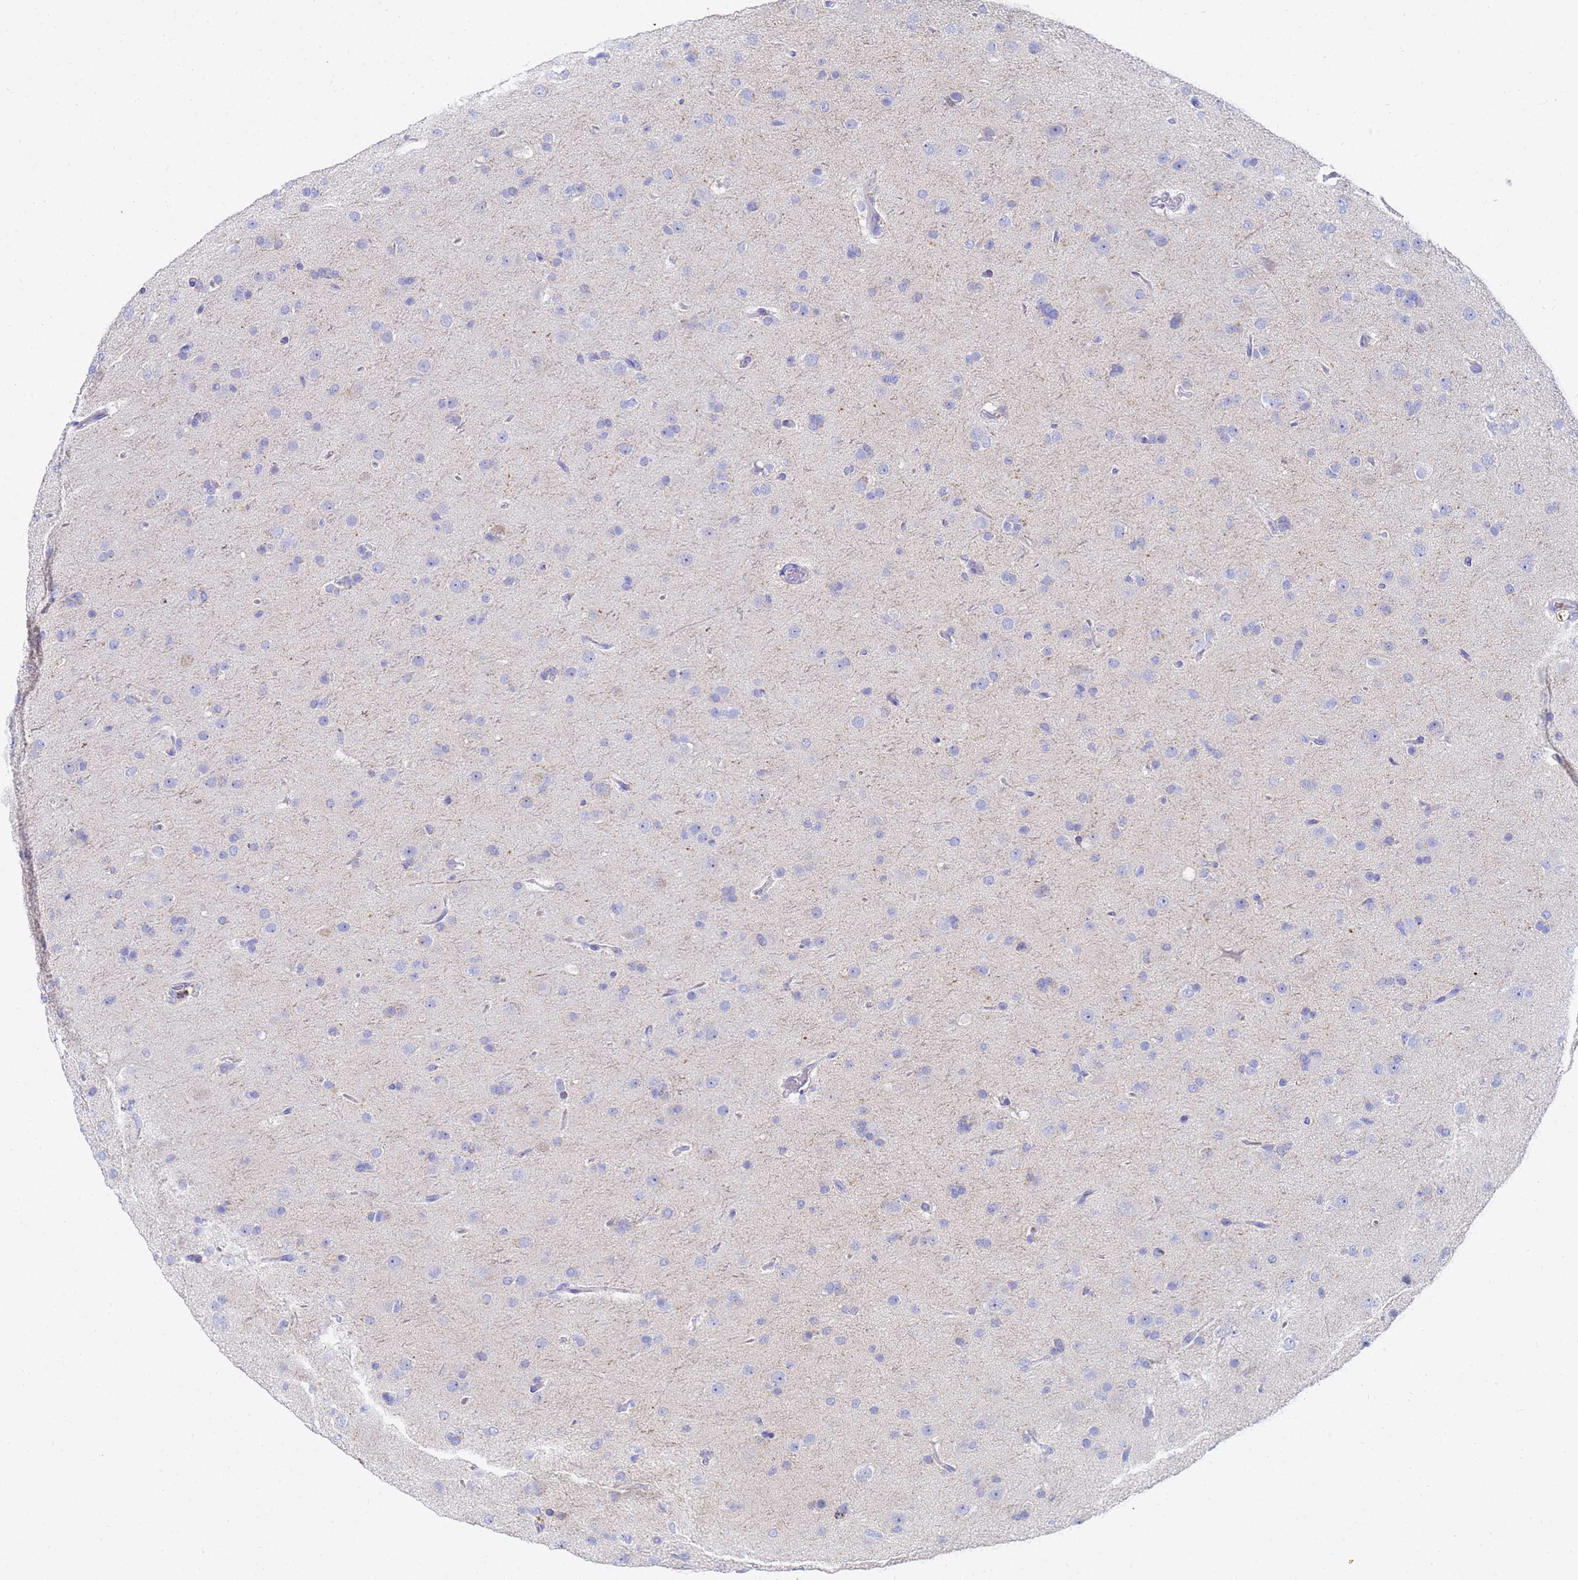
{"staining": {"intensity": "negative", "quantity": "none", "location": "none"}, "tissue": "glioma", "cell_type": "Tumor cells", "image_type": "cancer", "snomed": [{"axis": "morphology", "description": "Glioma, malignant, Low grade"}, {"axis": "topography", "description": "Brain"}], "caption": "Image shows no significant protein positivity in tumor cells of malignant glioma (low-grade). (Stains: DAB IHC with hematoxylin counter stain, Microscopy: brightfield microscopy at high magnification).", "gene": "C2orf72", "patient": {"sex": "male", "age": 65}}